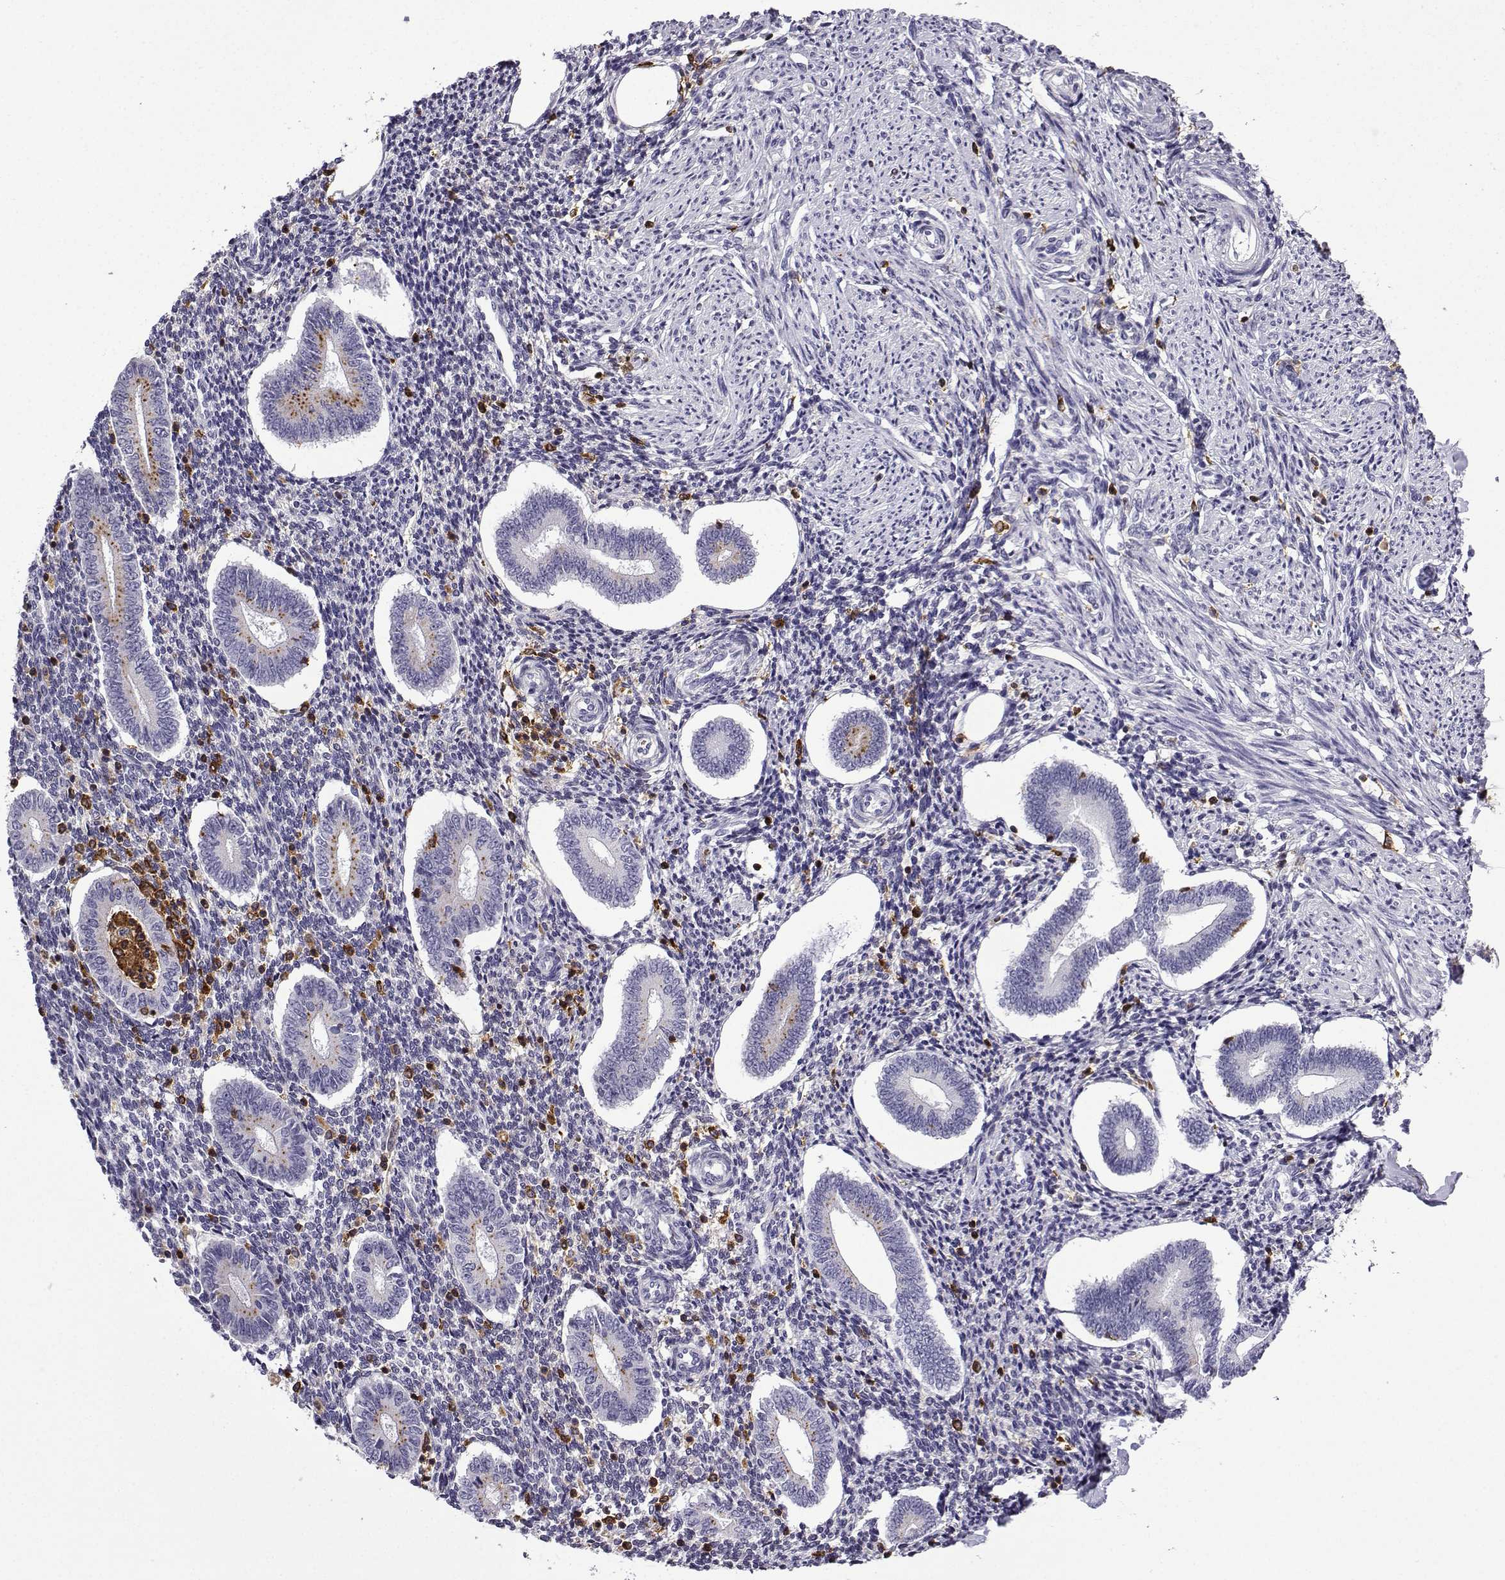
{"staining": {"intensity": "negative", "quantity": "none", "location": "none"}, "tissue": "endometrium", "cell_type": "Cells in endometrial stroma", "image_type": "normal", "snomed": [{"axis": "morphology", "description": "Normal tissue, NOS"}, {"axis": "topography", "description": "Endometrium"}], "caption": "The photomicrograph exhibits no significant expression in cells in endometrial stroma of endometrium. (DAB (3,3'-diaminobenzidine) immunohistochemistry, high magnification).", "gene": "DOCK10", "patient": {"sex": "female", "age": 40}}